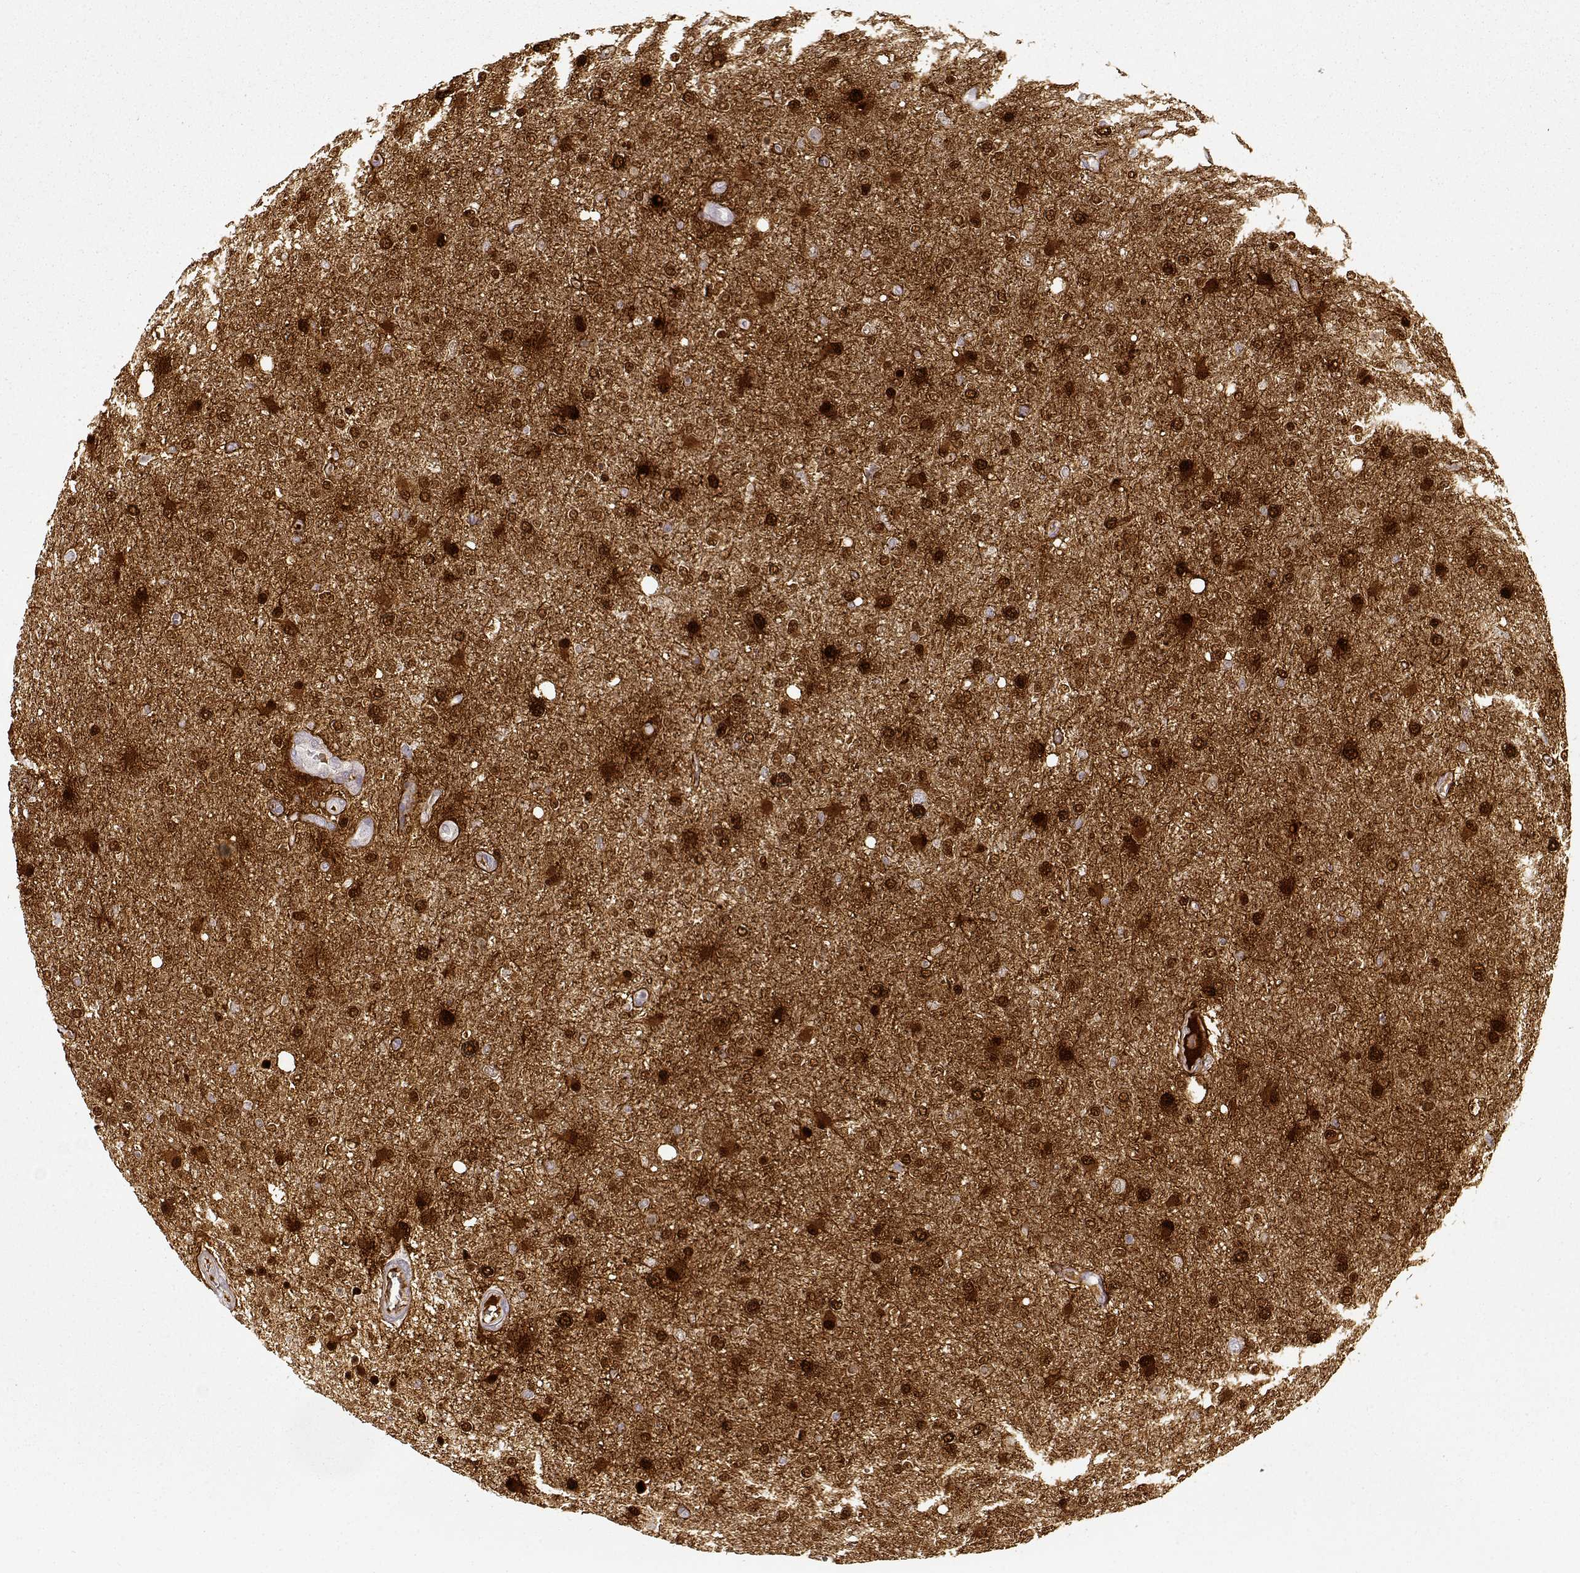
{"staining": {"intensity": "strong", "quantity": "<25%", "location": "nuclear"}, "tissue": "glioma", "cell_type": "Tumor cells", "image_type": "cancer", "snomed": [{"axis": "morphology", "description": "Glioma, malignant, High grade"}, {"axis": "topography", "description": "Cerebral cortex"}], "caption": "There is medium levels of strong nuclear positivity in tumor cells of glioma, as demonstrated by immunohistochemical staining (brown color).", "gene": "S100B", "patient": {"sex": "male", "age": 70}}